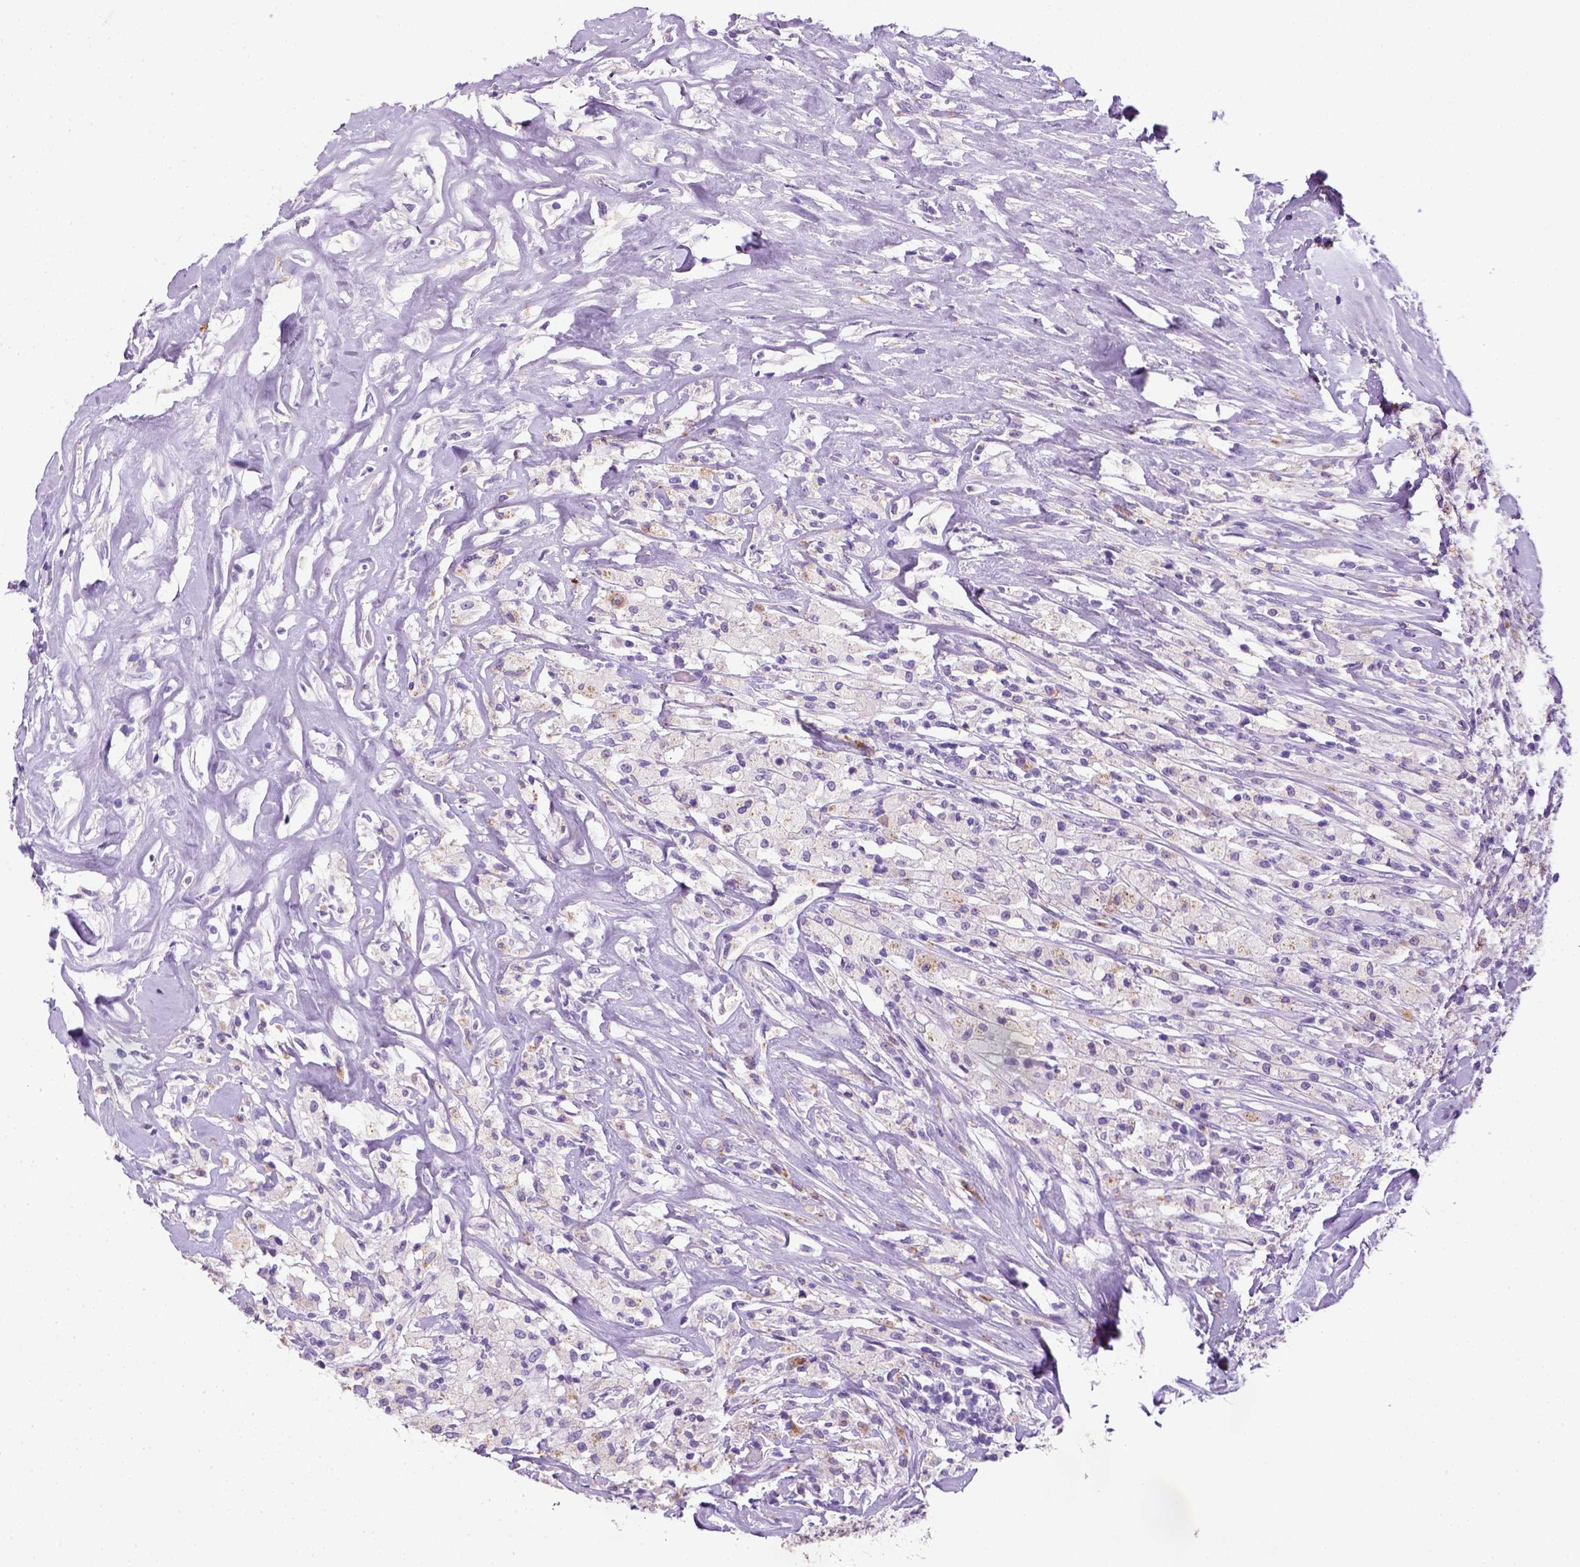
{"staining": {"intensity": "negative", "quantity": "none", "location": "none"}, "tissue": "testis cancer", "cell_type": "Tumor cells", "image_type": "cancer", "snomed": [{"axis": "morphology", "description": "Necrosis, NOS"}, {"axis": "morphology", "description": "Carcinoma, Embryonal, NOS"}, {"axis": "topography", "description": "Testis"}], "caption": "This is a micrograph of immunohistochemistry (IHC) staining of testis cancer (embryonal carcinoma), which shows no expression in tumor cells. (DAB (3,3'-diaminobenzidine) IHC, high magnification).", "gene": "KRT71", "patient": {"sex": "male", "age": 19}}